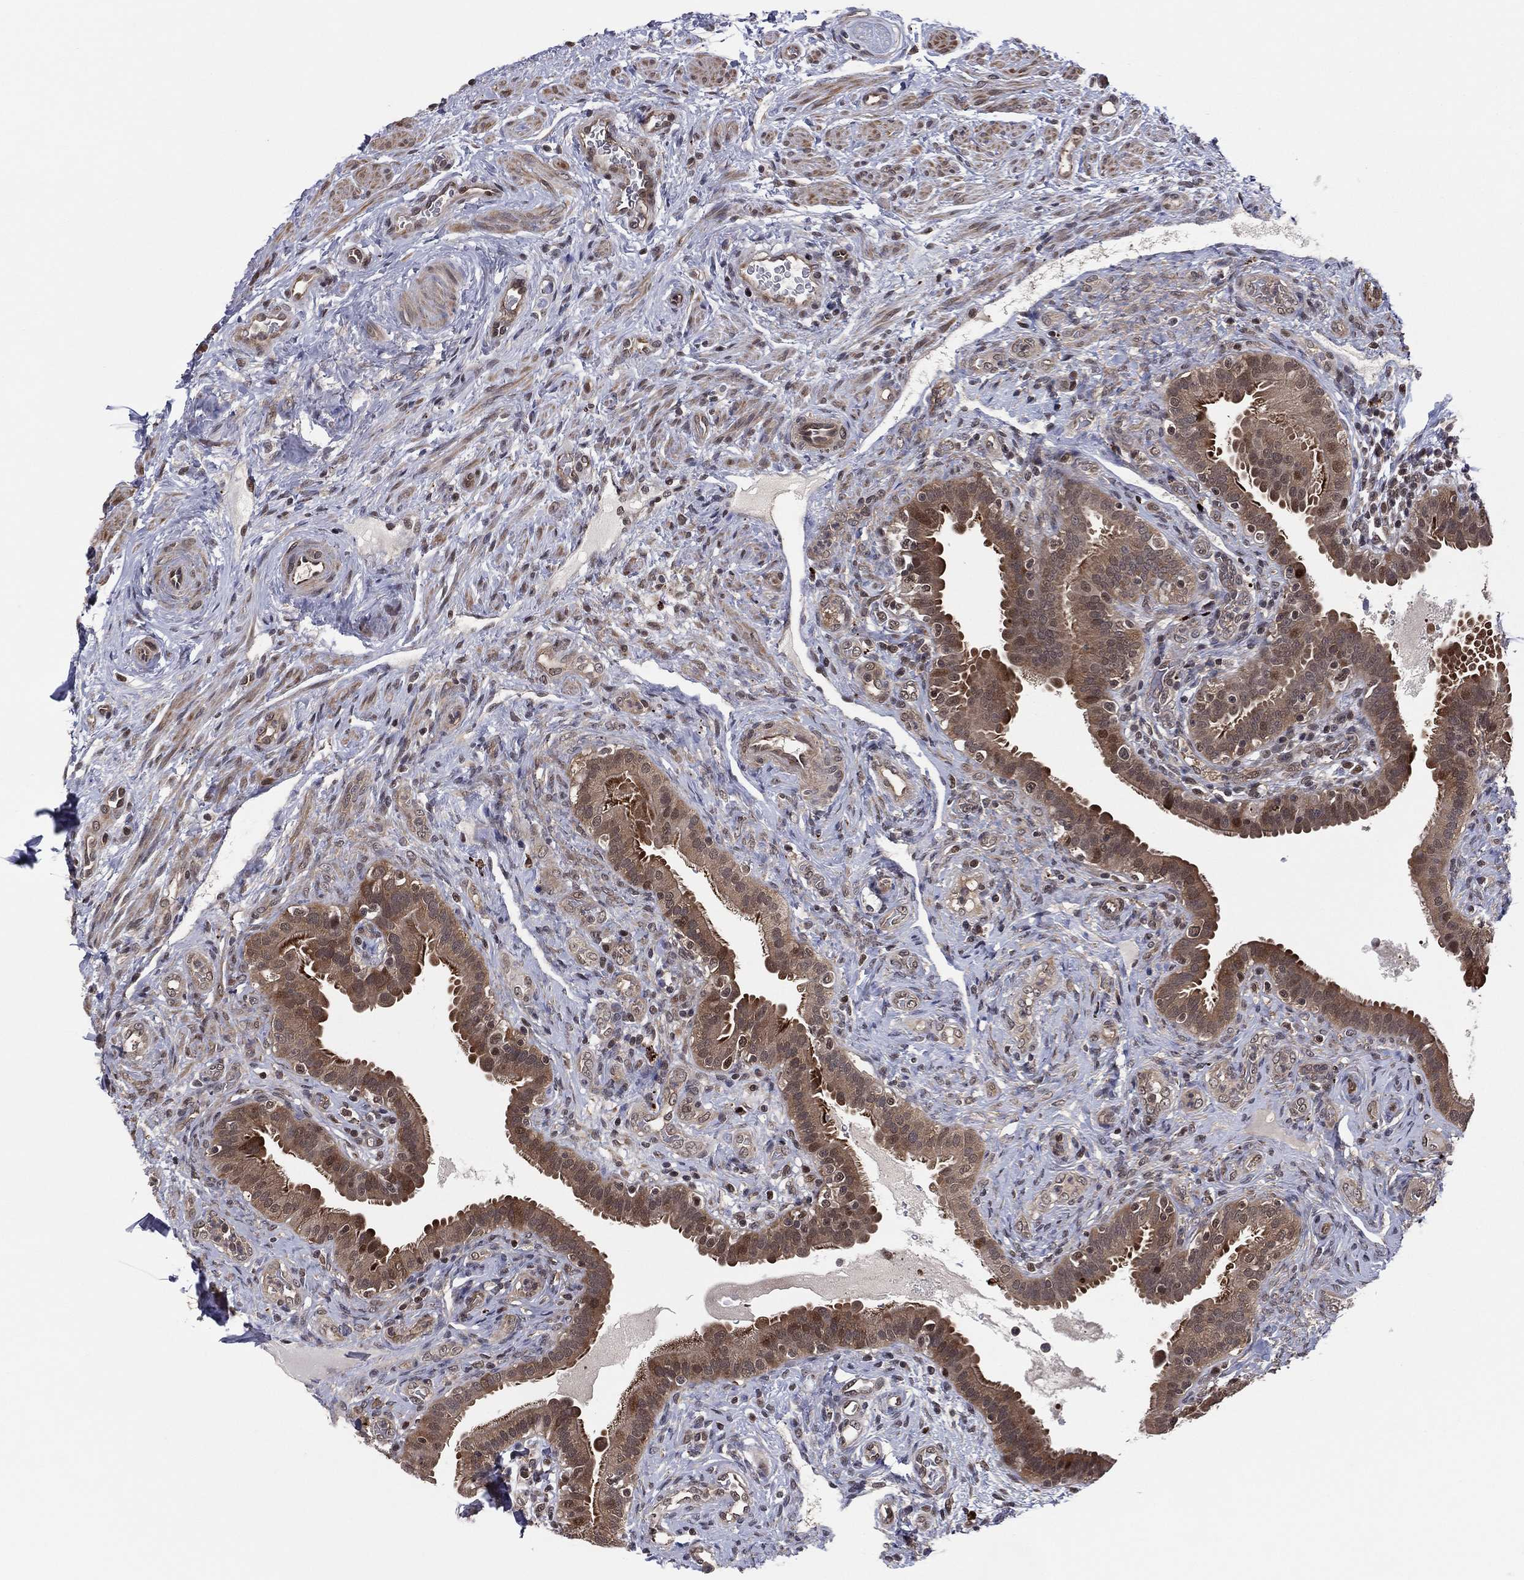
{"staining": {"intensity": "moderate", "quantity": ">75%", "location": "cytoplasmic/membranous"}, "tissue": "fallopian tube", "cell_type": "Glandular cells", "image_type": "normal", "snomed": [{"axis": "morphology", "description": "Normal tissue, NOS"}, {"axis": "topography", "description": "Fallopian tube"}], "caption": "Fallopian tube was stained to show a protein in brown. There is medium levels of moderate cytoplasmic/membranous staining in approximately >75% of glandular cells.", "gene": "ICOSLG", "patient": {"sex": "female", "age": 41}}